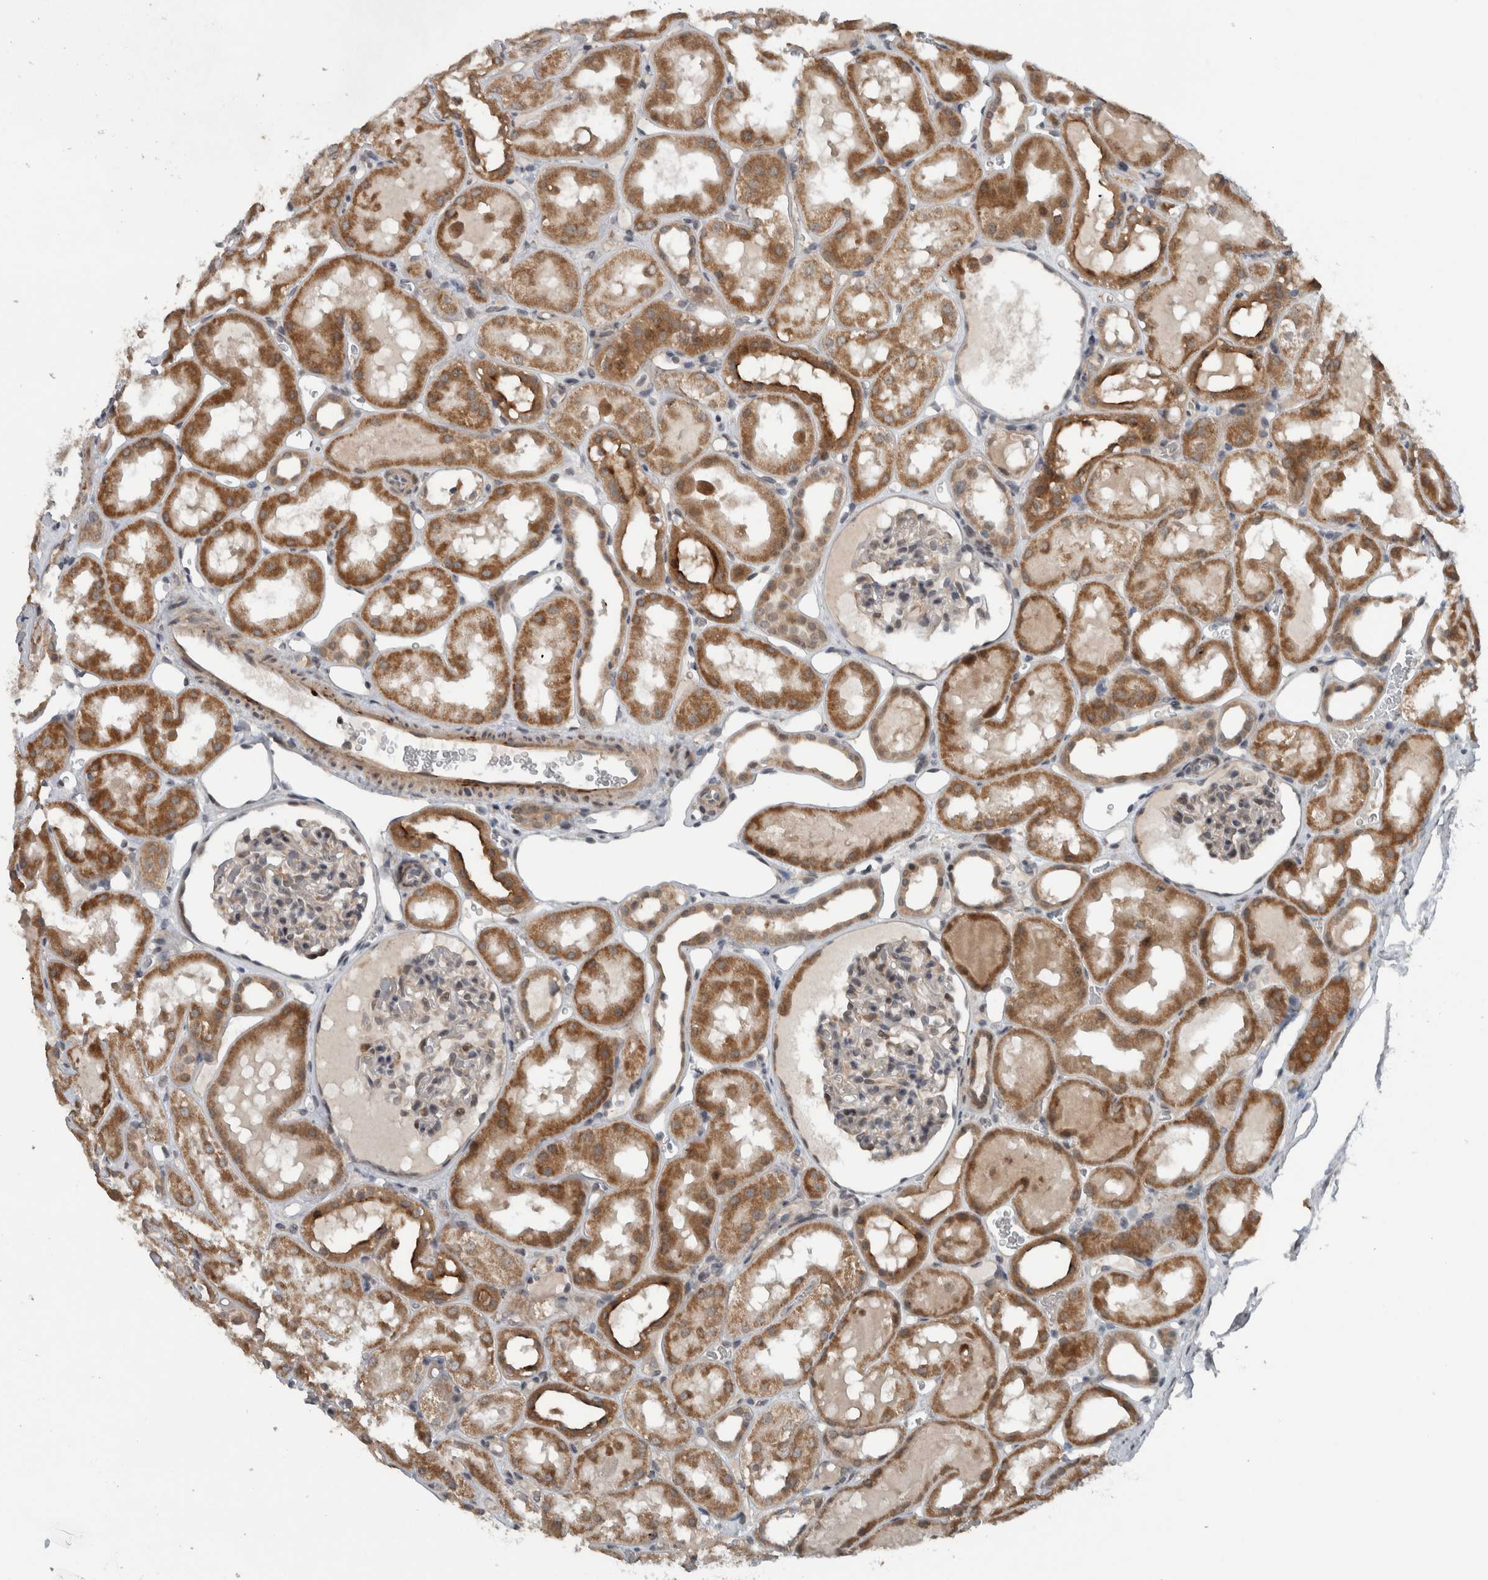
{"staining": {"intensity": "weak", "quantity": "<25%", "location": "cytoplasmic/membranous"}, "tissue": "kidney", "cell_type": "Cells in glomeruli", "image_type": "normal", "snomed": [{"axis": "morphology", "description": "Normal tissue, NOS"}, {"axis": "topography", "description": "Kidney"}, {"axis": "topography", "description": "Urinary bladder"}], "caption": "Immunohistochemistry of unremarkable human kidney shows no staining in cells in glomeruli.", "gene": "GBA2", "patient": {"sex": "male", "age": 16}}